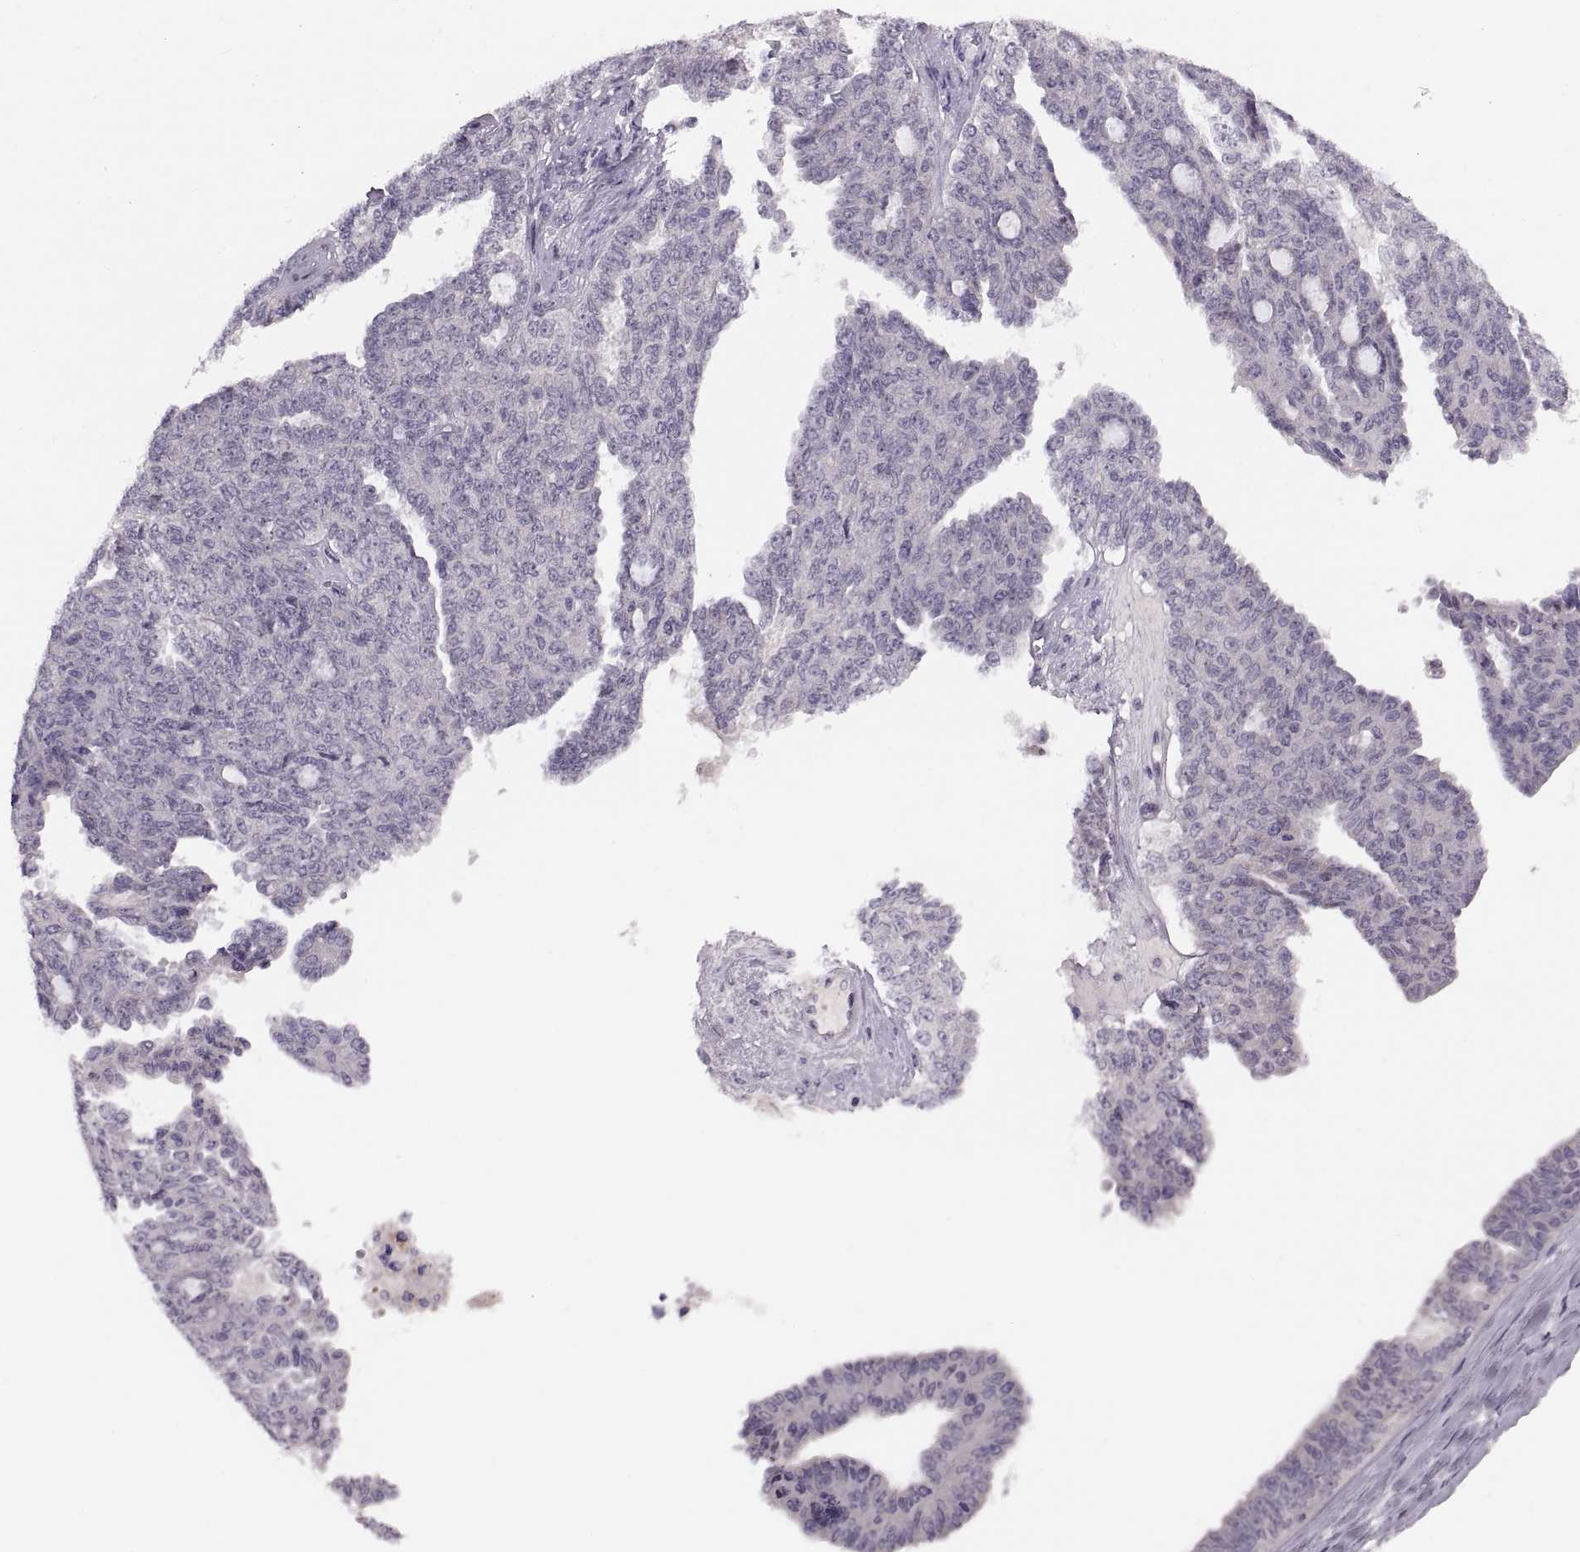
{"staining": {"intensity": "negative", "quantity": "none", "location": "none"}, "tissue": "ovarian cancer", "cell_type": "Tumor cells", "image_type": "cancer", "snomed": [{"axis": "morphology", "description": "Cystadenocarcinoma, serous, NOS"}, {"axis": "topography", "description": "Ovary"}], "caption": "Tumor cells show no significant expression in ovarian cancer.", "gene": "ADH6", "patient": {"sex": "female", "age": 71}}